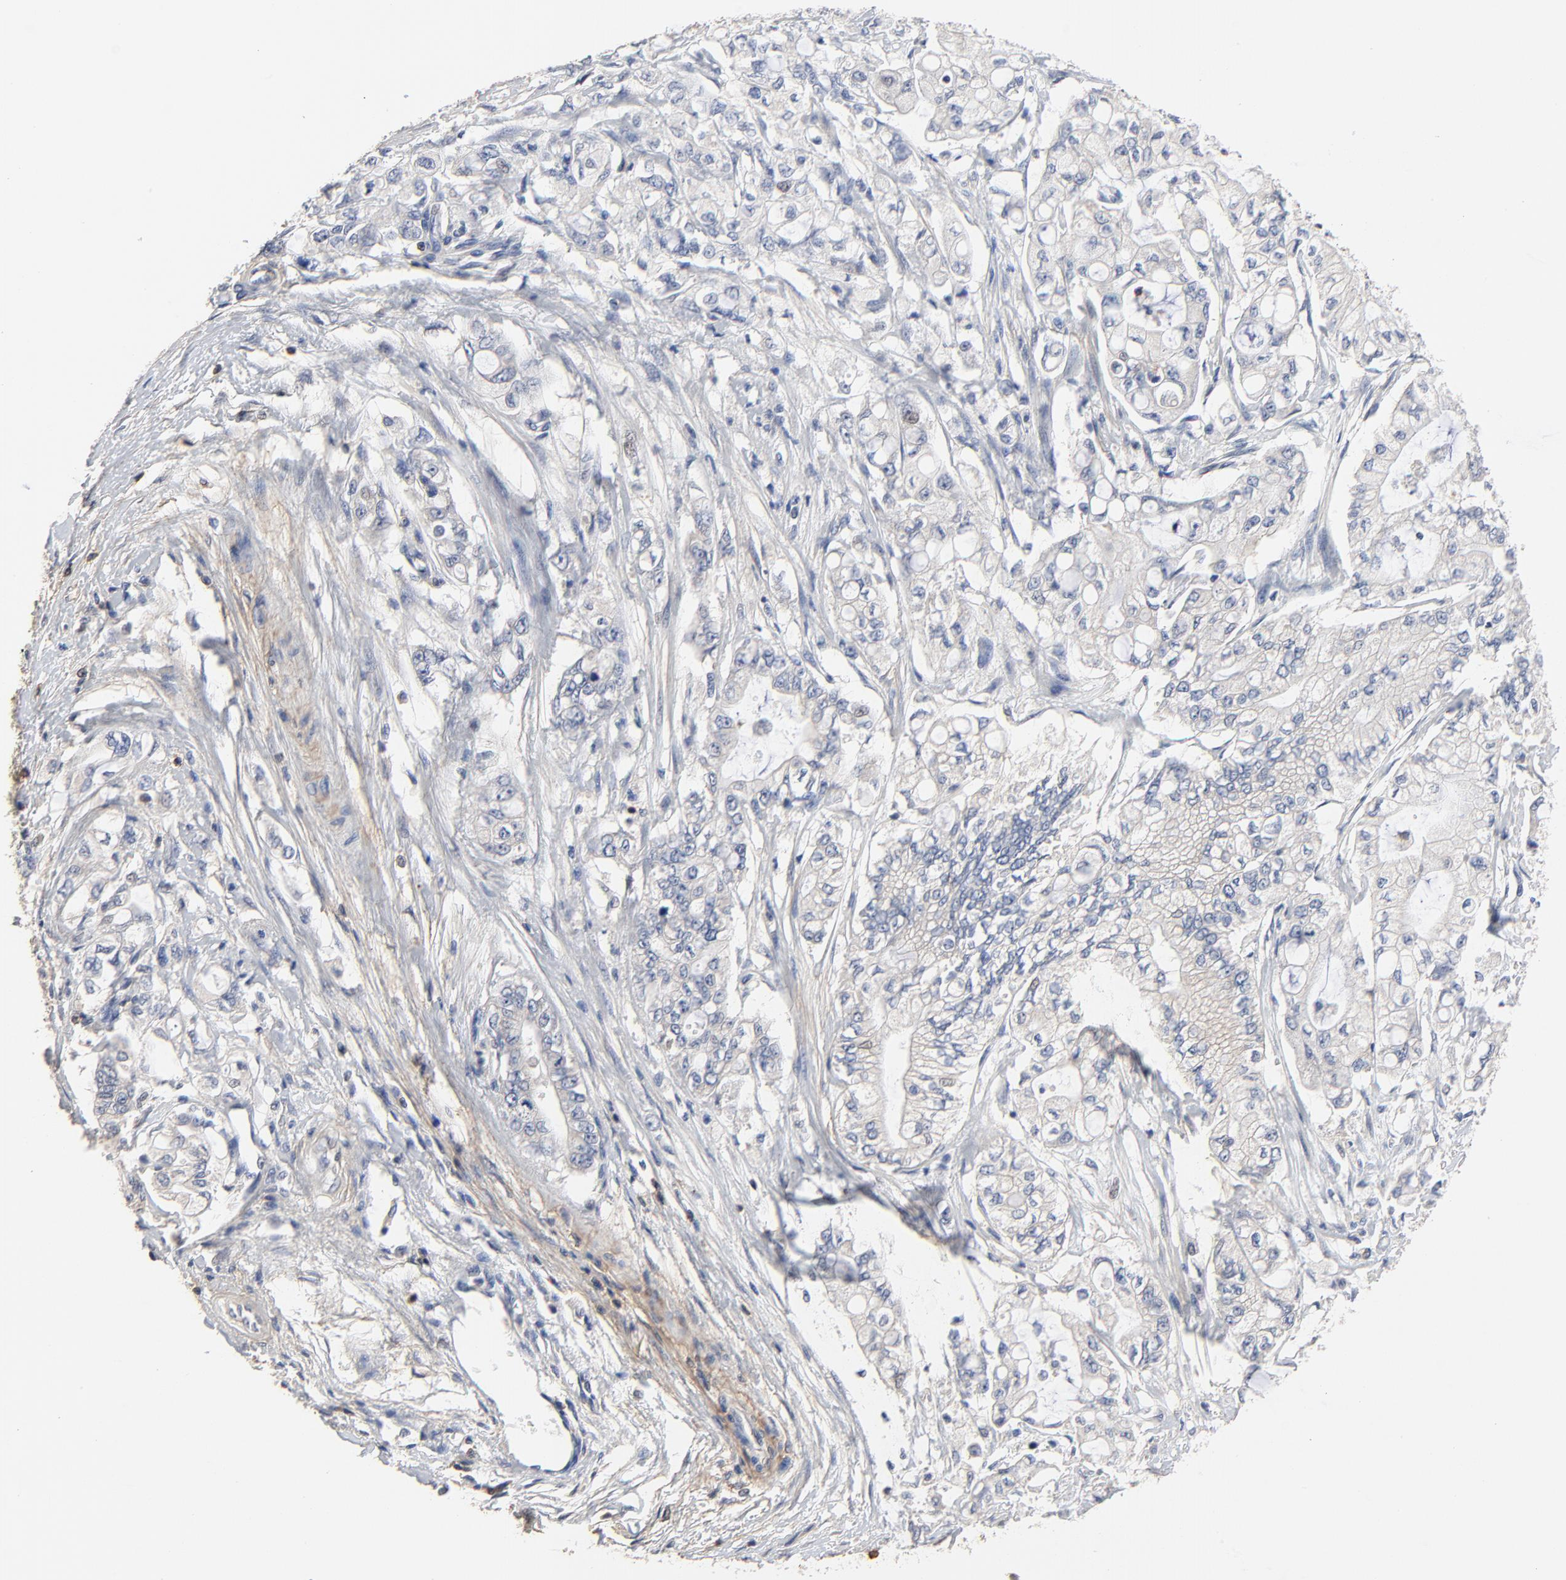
{"staining": {"intensity": "negative", "quantity": "none", "location": "none"}, "tissue": "pancreatic cancer", "cell_type": "Tumor cells", "image_type": "cancer", "snomed": [{"axis": "morphology", "description": "Adenocarcinoma, NOS"}, {"axis": "topography", "description": "Pancreas"}], "caption": "Immunohistochemical staining of human pancreatic cancer (adenocarcinoma) demonstrates no significant staining in tumor cells. (DAB IHC, high magnification).", "gene": "SKAP1", "patient": {"sex": "male", "age": 79}}